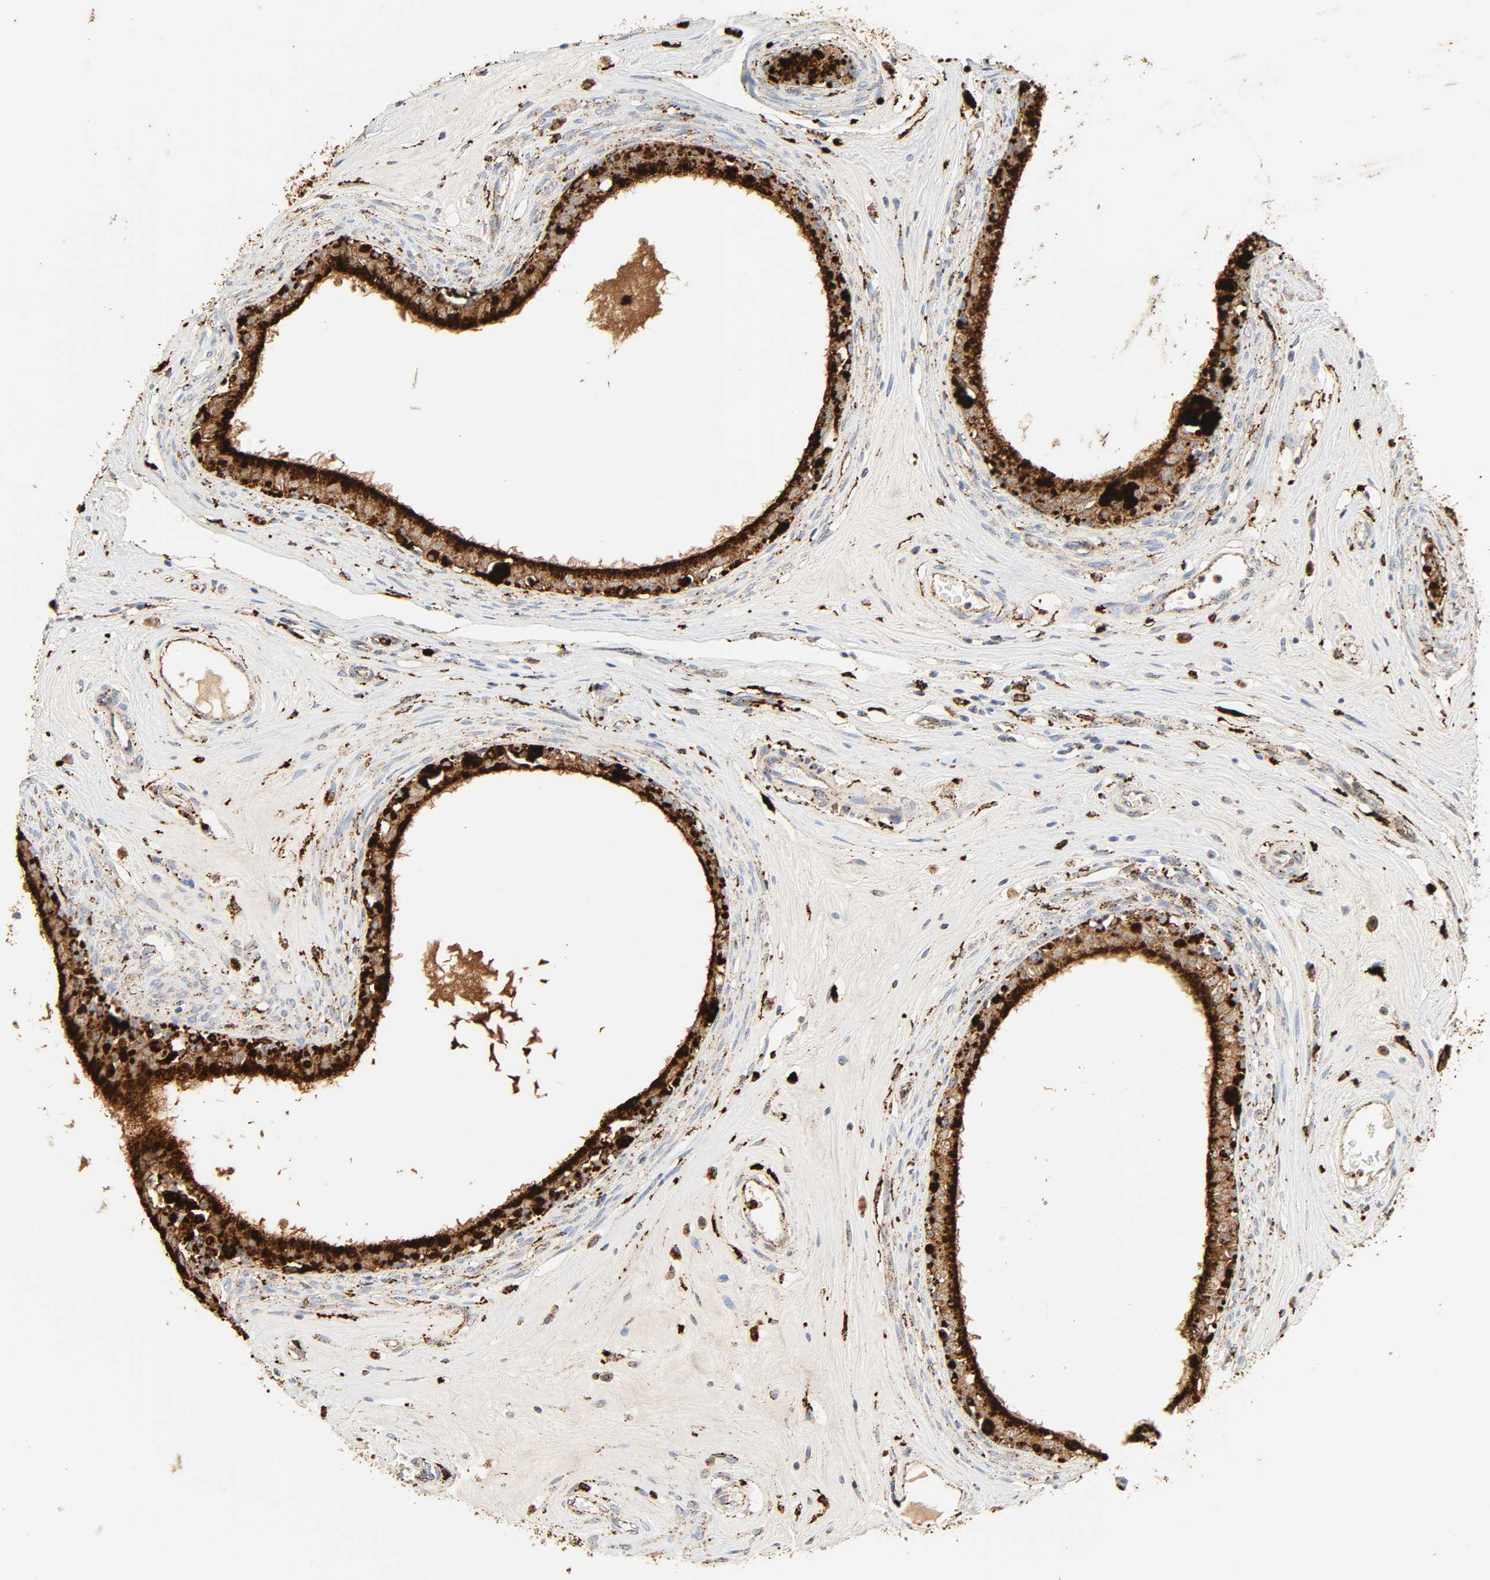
{"staining": {"intensity": "strong", "quantity": ">75%", "location": "cytoplasmic/membranous"}, "tissue": "epididymis", "cell_type": "Glandular cells", "image_type": "normal", "snomed": [{"axis": "morphology", "description": "Normal tissue, NOS"}, {"axis": "morphology", "description": "Inflammation, NOS"}, {"axis": "topography", "description": "Epididymis"}], "caption": "This image reveals immunohistochemistry (IHC) staining of unremarkable epididymis, with high strong cytoplasmic/membranous staining in about >75% of glandular cells.", "gene": "PSAP", "patient": {"sex": "male", "age": 84}}